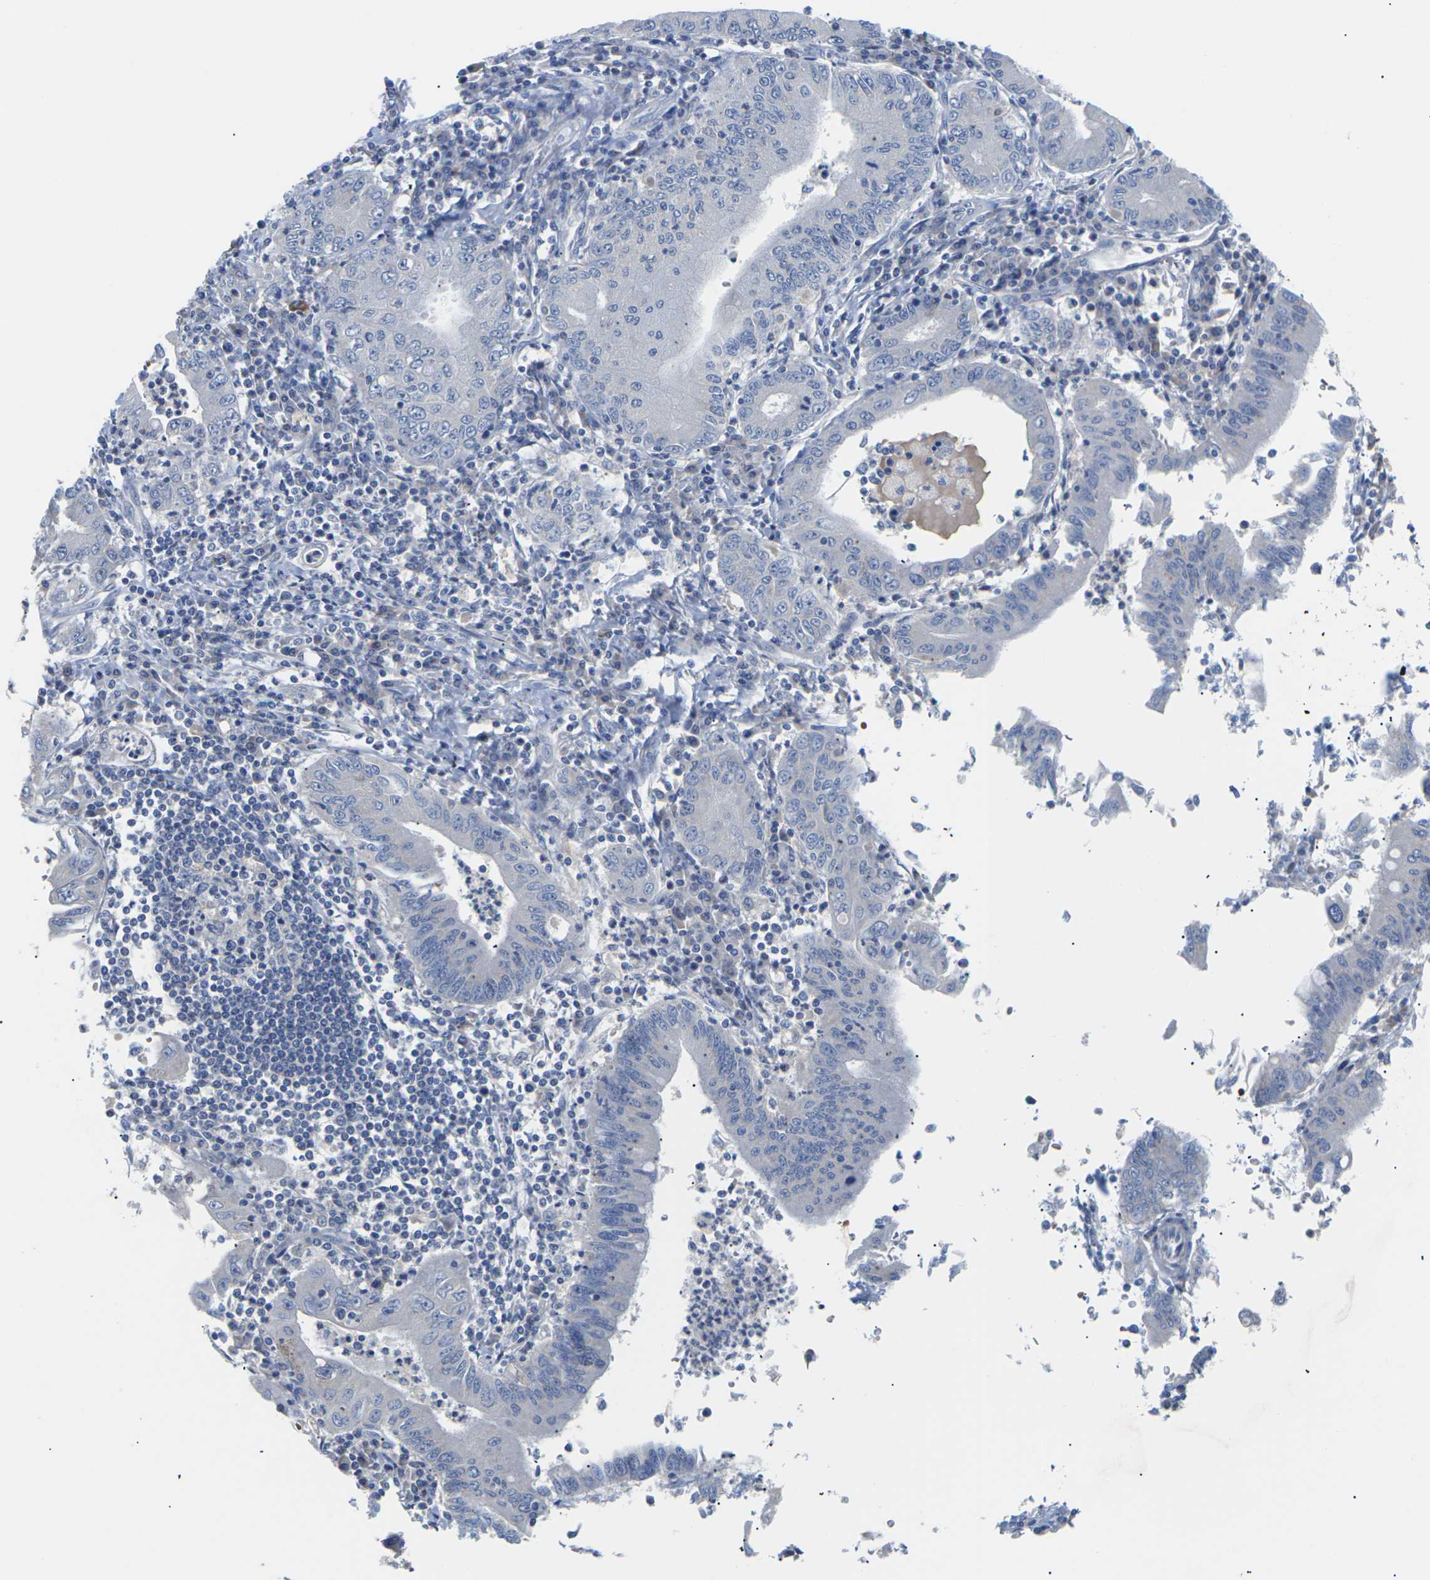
{"staining": {"intensity": "negative", "quantity": "none", "location": "none"}, "tissue": "stomach cancer", "cell_type": "Tumor cells", "image_type": "cancer", "snomed": [{"axis": "morphology", "description": "Normal tissue, NOS"}, {"axis": "morphology", "description": "Adenocarcinoma, NOS"}, {"axis": "topography", "description": "Esophagus"}, {"axis": "topography", "description": "Stomach, upper"}, {"axis": "topography", "description": "Peripheral nerve tissue"}], "caption": "This is an IHC histopathology image of human stomach cancer. There is no positivity in tumor cells.", "gene": "TMCO4", "patient": {"sex": "male", "age": 62}}